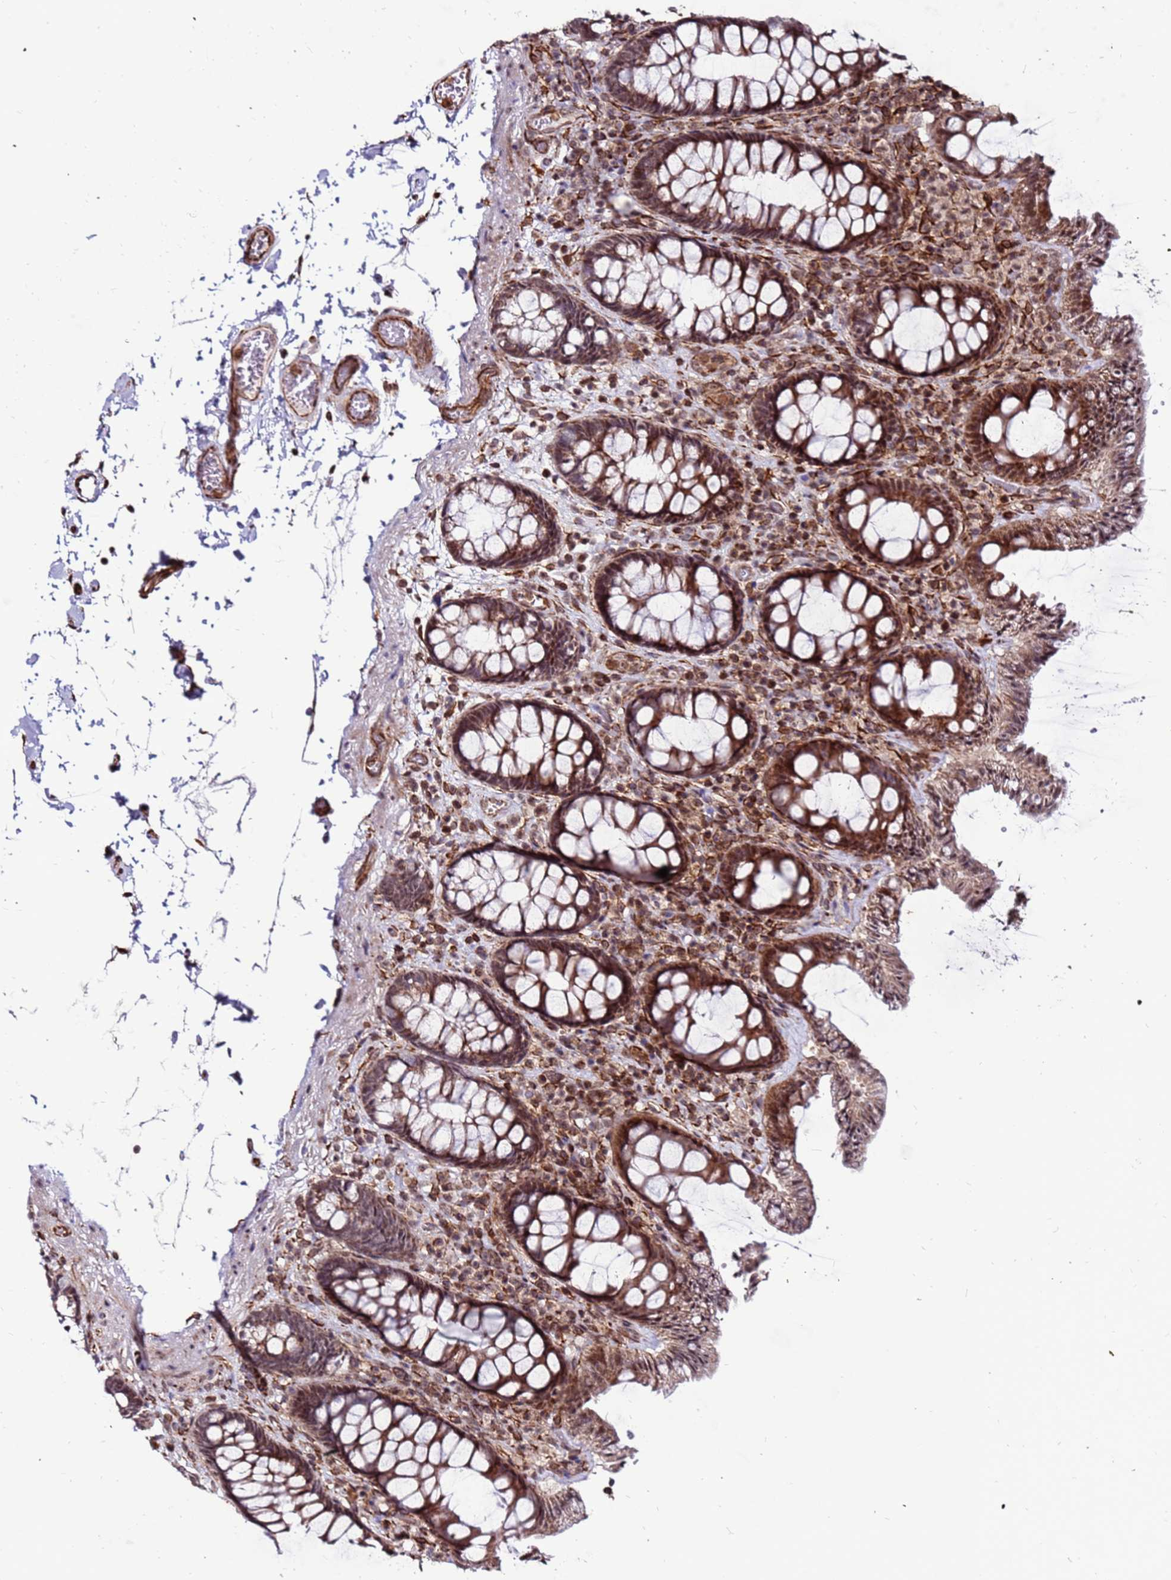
{"staining": {"intensity": "strong", "quantity": ">75%", "location": "cytoplasmic/membranous"}, "tissue": "colon", "cell_type": "Endothelial cells", "image_type": "normal", "snomed": [{"axis": "morphology", "description": "Normal tissue, NOS"}, {"axis": "topography", "description": "Colon"}], "caption": "A brown stain labels strong cytoplasmic/membranous positivity of a protein in endothelial cells of normal human colon.", "gene": "CLK3", "patient": {"sex": "male", "age": 84}}